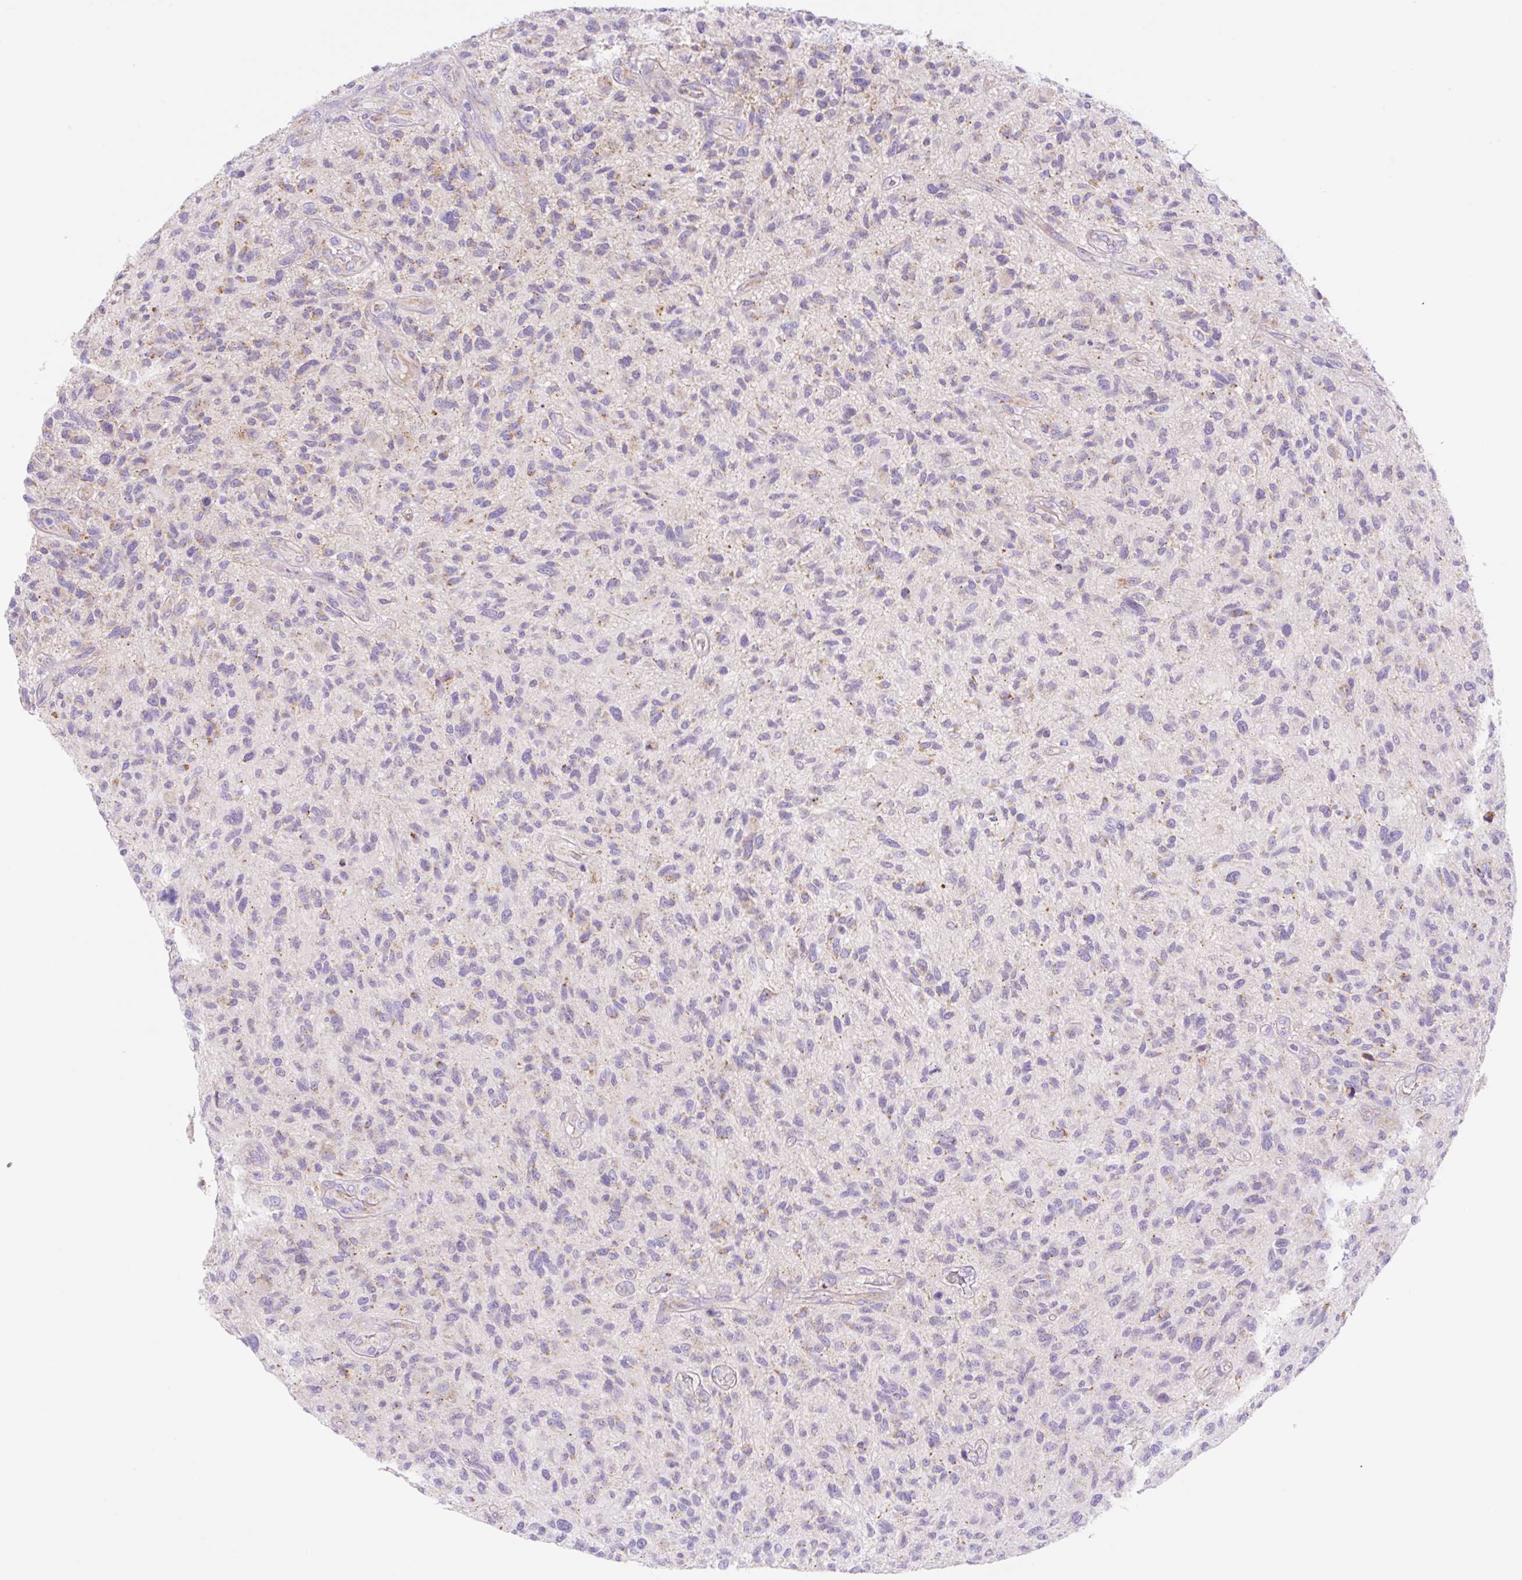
{"staining": {"intensity": "moderate", "quantity": "<25%", "location": "cytoplasmic/membranous"}, "tissue": "glioma", "cell_type": "Tumor cells", "image_type": "cancer", "snomed": [{"axis": "morphology", "description": "Glioma, malignant, High grade"}, {"axis": "topography", "description": "Brain"}], "caption": "A photomicrograph of human glioma stained for a protein demonstrates moderate cytoplasmic/membranous brown staining in tumor cells.", "gene": "ETNK2", "patient": {"sex": "male", "age": 47}}